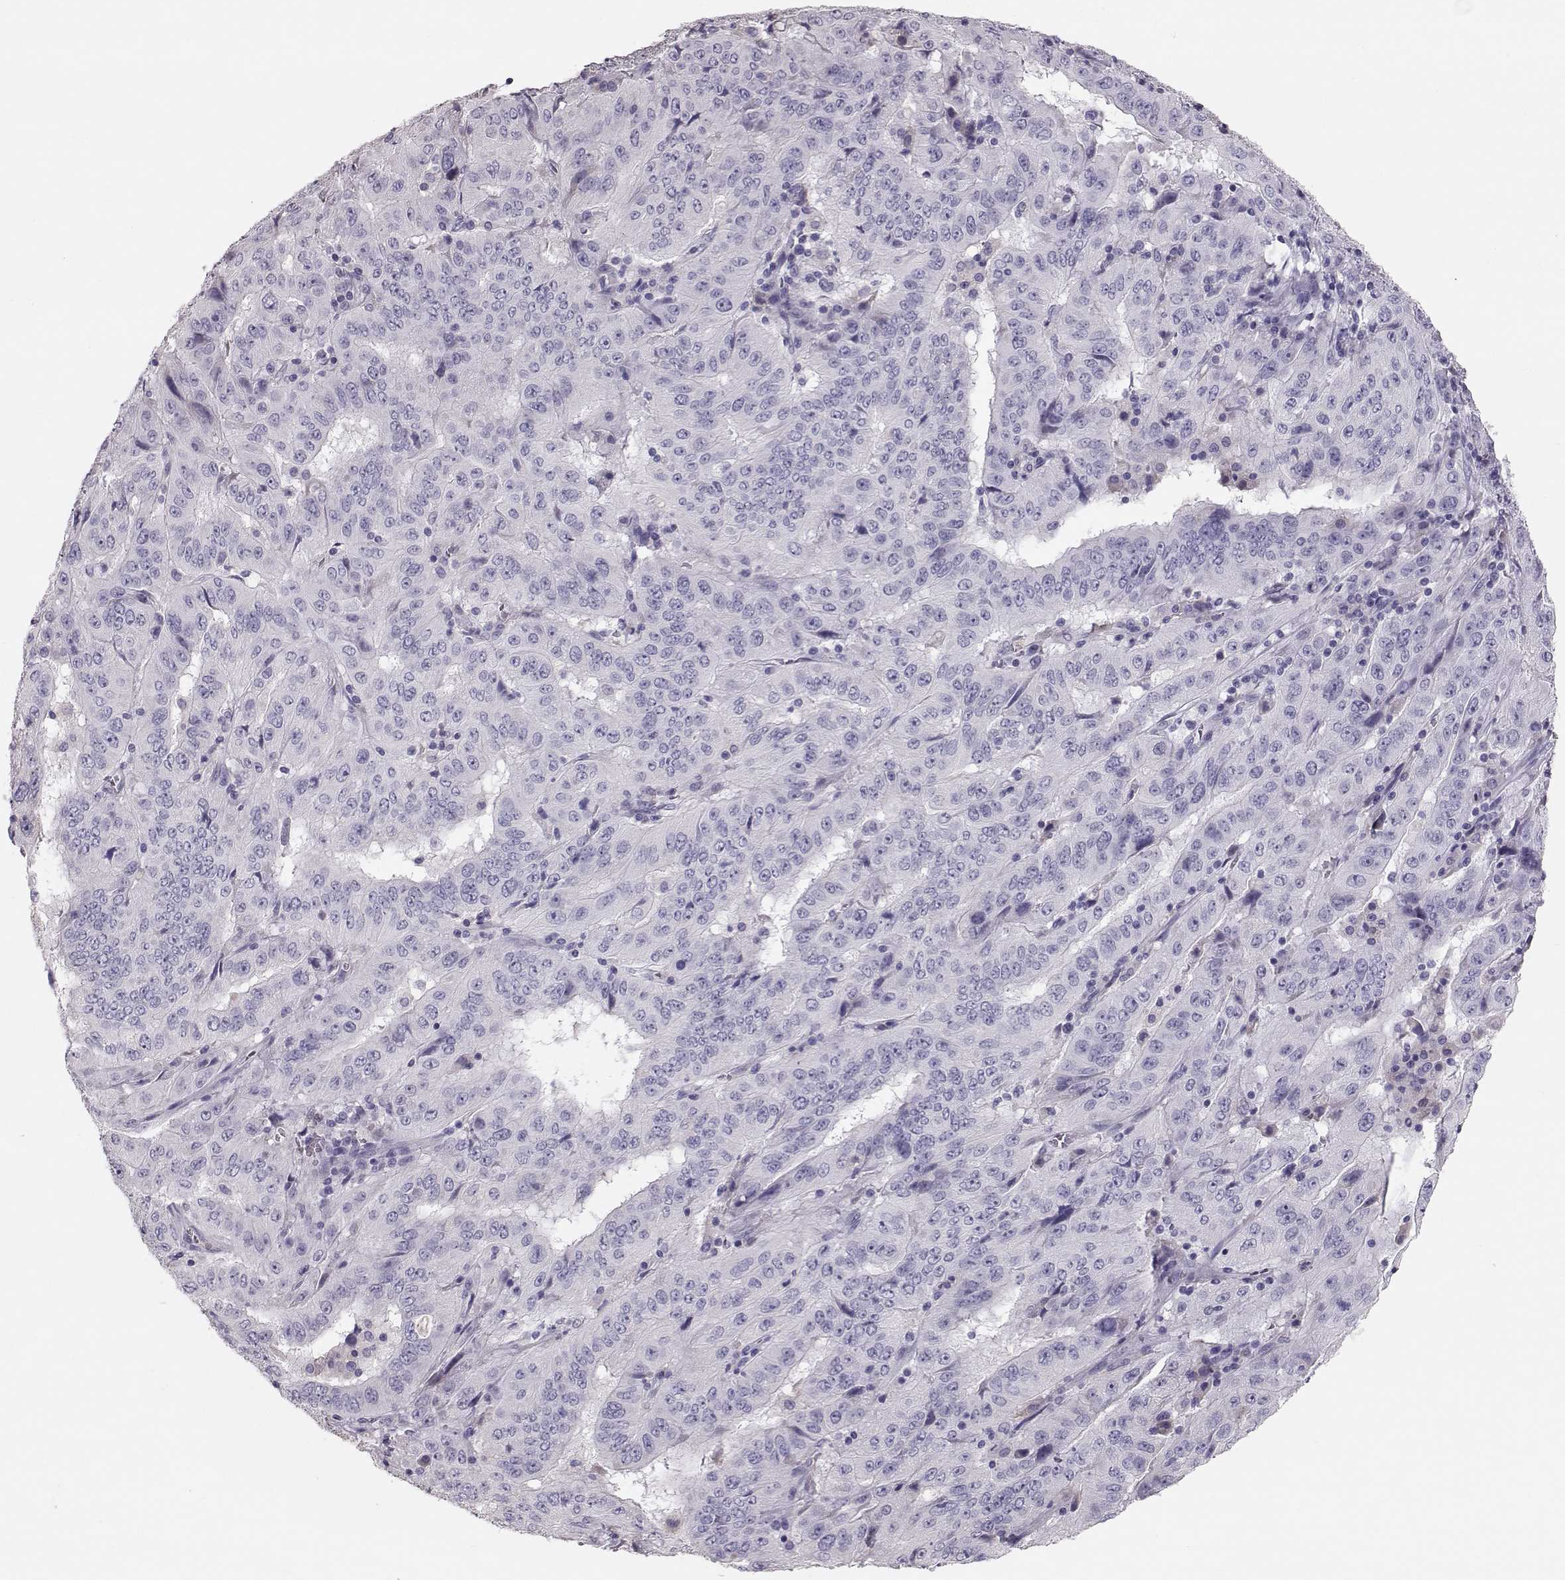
{"staining": {"intensity": "negative", "quantity": "none", "location": "none"}, "tissue": "pancreatic cancer", "cell_type": "Tumor cells", "image_type": "cancer", "snomed": [{"axis": "morphology", "description": "Adenocarcinoma, NOS"}, {"axis": "topography", "description": "Pancreas"}], "caption": "Image shows no protein positivity in tumor cells of adenocarcinoma (pancreatic) tissue. (Stains: DAB (3,3'-diaminobenzidine) IHC with hematoxylin counter stain, Microscopy: brightfield microscopy at high magnification).", "gene": "POU1F1", "patient": {"sex": "male", "age": 63}}